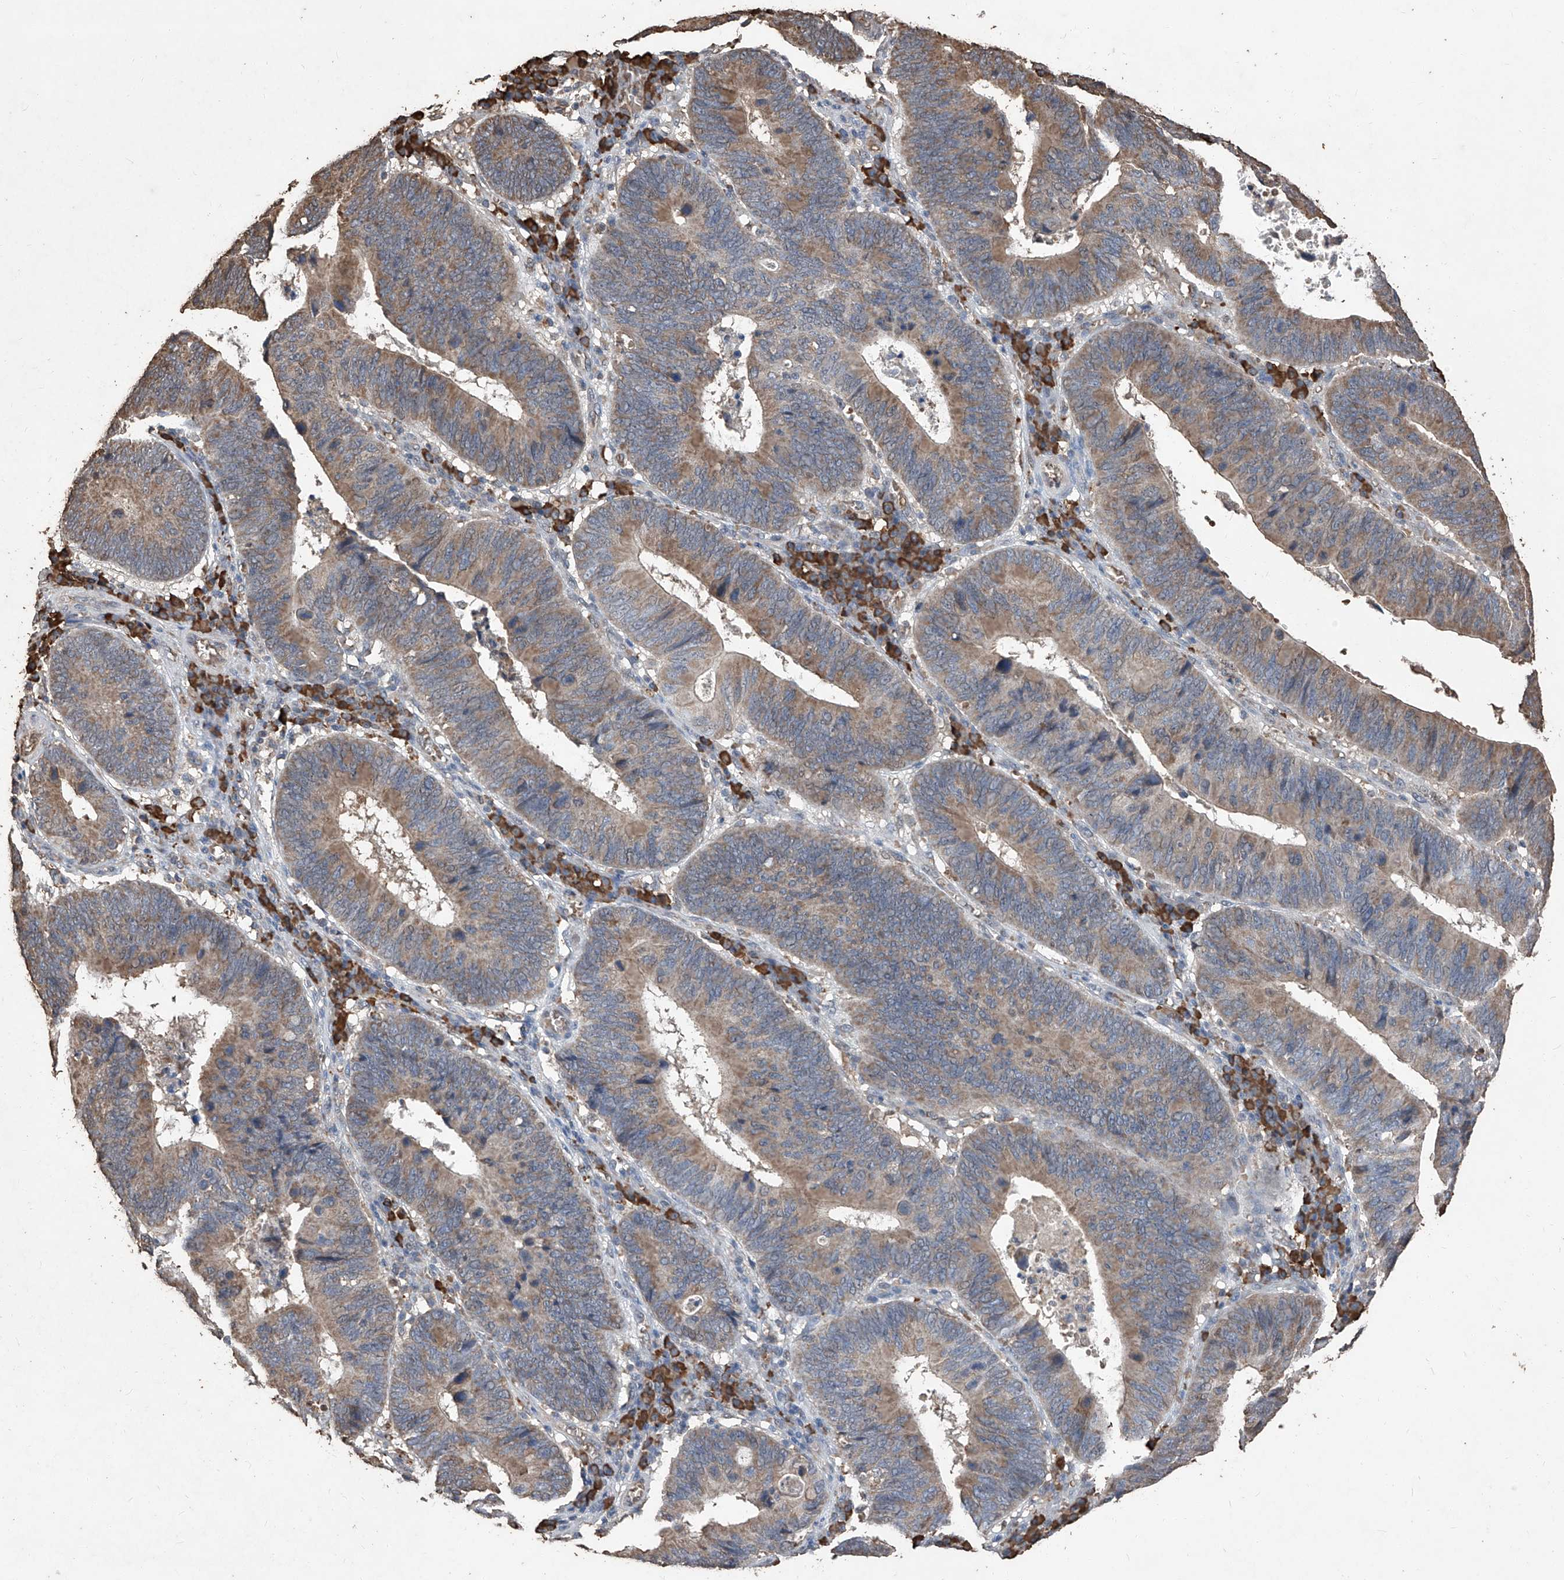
{"staining": {"intensity": "moderate", "quantity": "25%-75%", "location": "cytoplasmic/membranous"}, "tissue": "stomach cancer", "cell_type": "Tumor cells", "image_type": "cancer", "snomed": [{"axis": "morphology", "description": "Adenocarcinoma, NOS"}, {"axis": "topography", "description": "Stomach"}], "caption": "Immunohistochemistry photomicrograph of stomach cancer stained for a protein (brown), which exhibits medium levels of moderate cytoplasmic/membranous expression in about 25%-75% of tumor cells.", "gene": "EML1", "patient": {"sex": "male", "age": 59}}